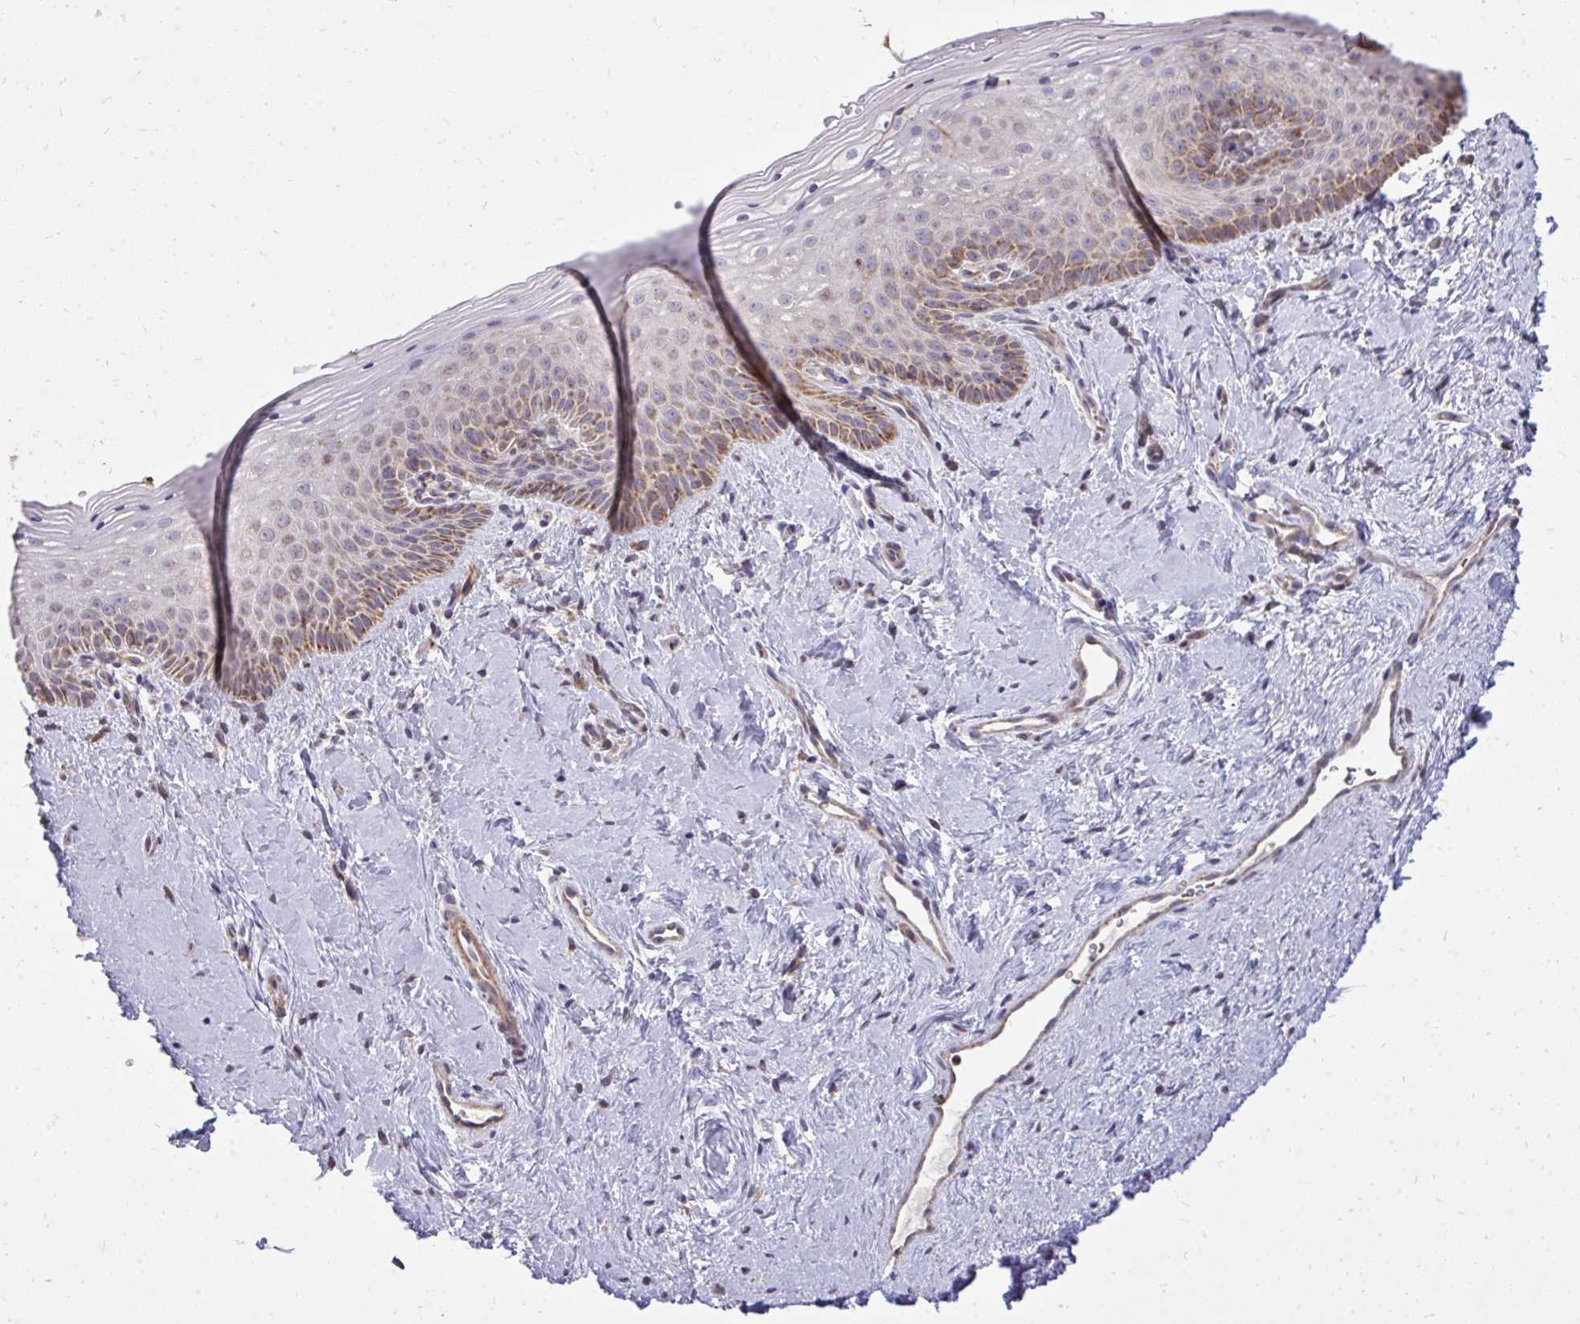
{"staining": {"intensity": "moderate", "quantity": "<25%", "location": "cytoplasmic/membranous"}, "tissue": "vagina", "cell_type": "Squamous epithelial cells", "image_type": "normal", "snomed": [{"axis": "morphology", "description": "Normal tissue, NOS"}, {"axis": "topography", "description": "Vagina"}], "caption": "Brown immunohistochemical staining in normal human vagina displays moderate cytoplasmic/membranous expression in about <25% of squamous epithelial cells.", "gene": "SLC7A5", "patient": {"sex": "female", "age": 51}}